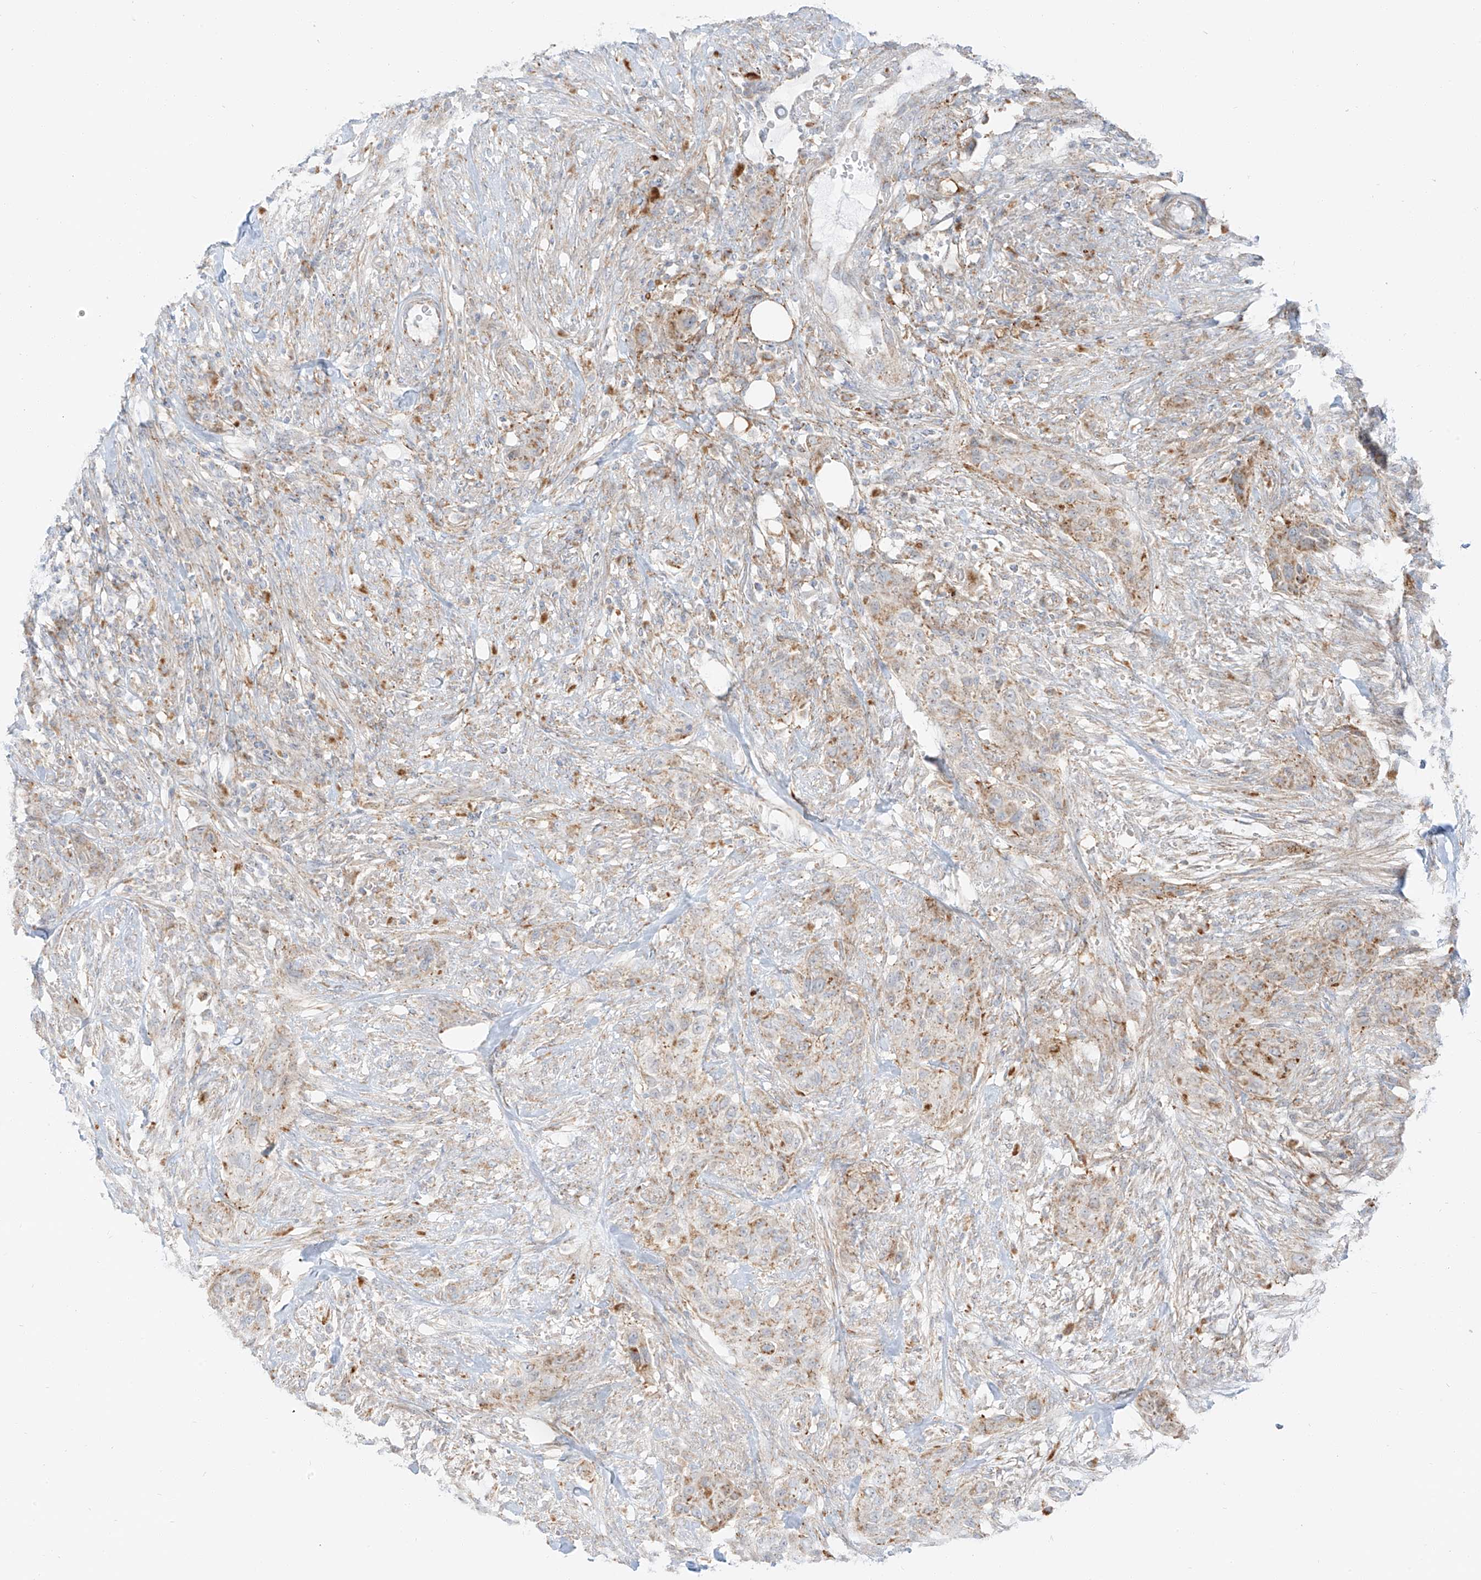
{"staining": {"intensity": "moderate", "quantity": ">75%", "location": "cytoplasmic/membranous"}, "tissue": "urothelial cancer", "cell_type": "Tumor cells", "image_type": "cancer", "snomed": [{"axis": "morphology", "description": "Urothelial carcinoma, High grade"}, {"axis": "topography", "description": "Urinary bladder"}], "caption": "Immunohistochemistry micrograph of human urothelial cancer stained for a protein (brown), which demonstrates medium levels of moderate cytoplasmic/membranous positivity in about >75% of tumor cells.", "gene": "SLC35F6", "patient": {"sex": "male", "age": 35}}